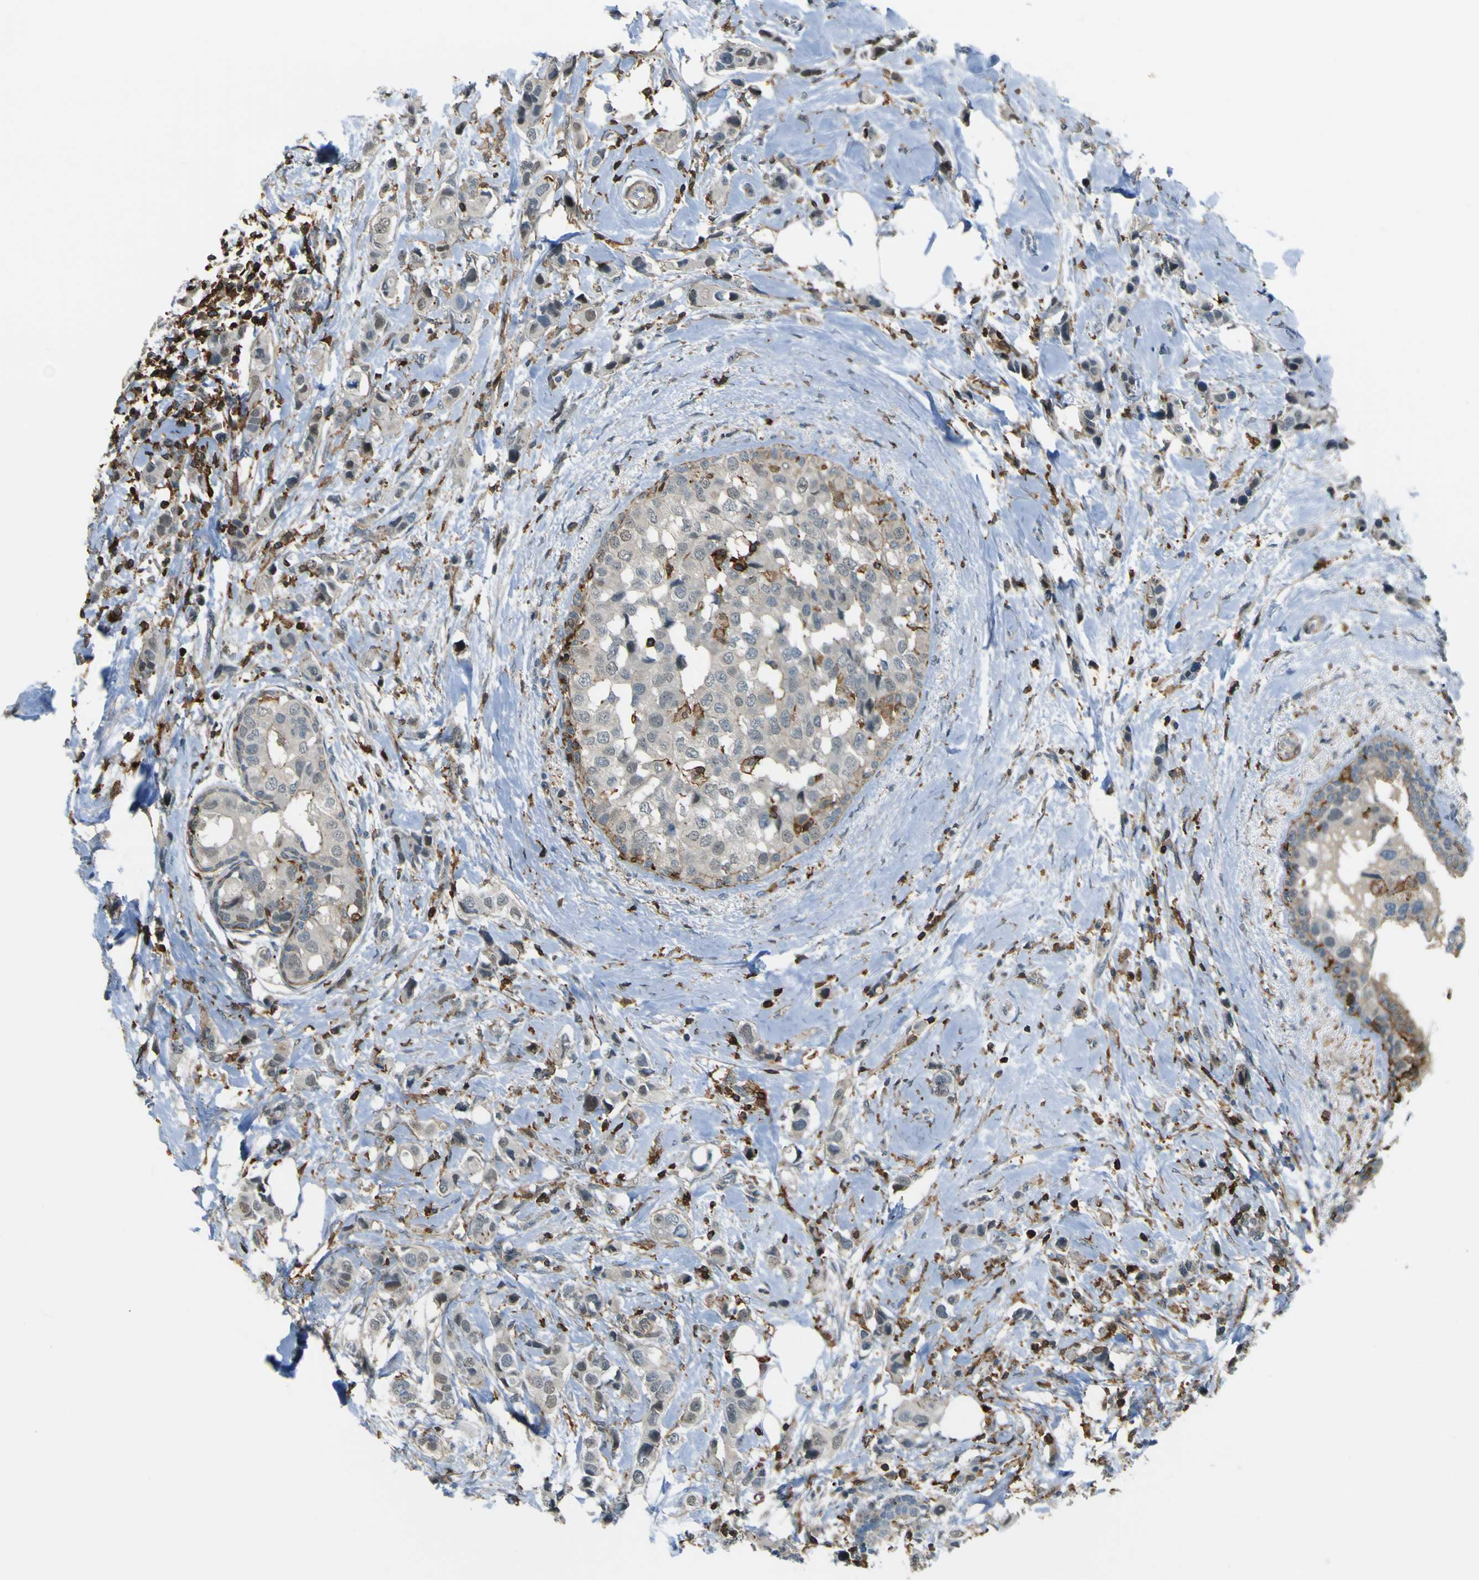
{"staining": {"intensity": "weak", "quantity": "<25%", "location": "cytoplasmic/membranous,nuclear"}, "tissue": "breast cancer", "cell_type": "Tumor cells", "image_type": "cancer", "snomed": [{"axis": "morphology", "description": "Normal tissue, NOS"}, {"axis": "morphology", "description": "Duct carcinoma"}, {"axis": "topography", "description": "Breast"}], "caption": "Immunohistochemistry photomicrograph of neoplastic tissue: breast cancer stained with DAB (3,3'-diaminobenzidine) displays no significant protein positivity in tumor cells.", "gene": "PCDHB5", "patient": {"sex": "female", "age": 50}}